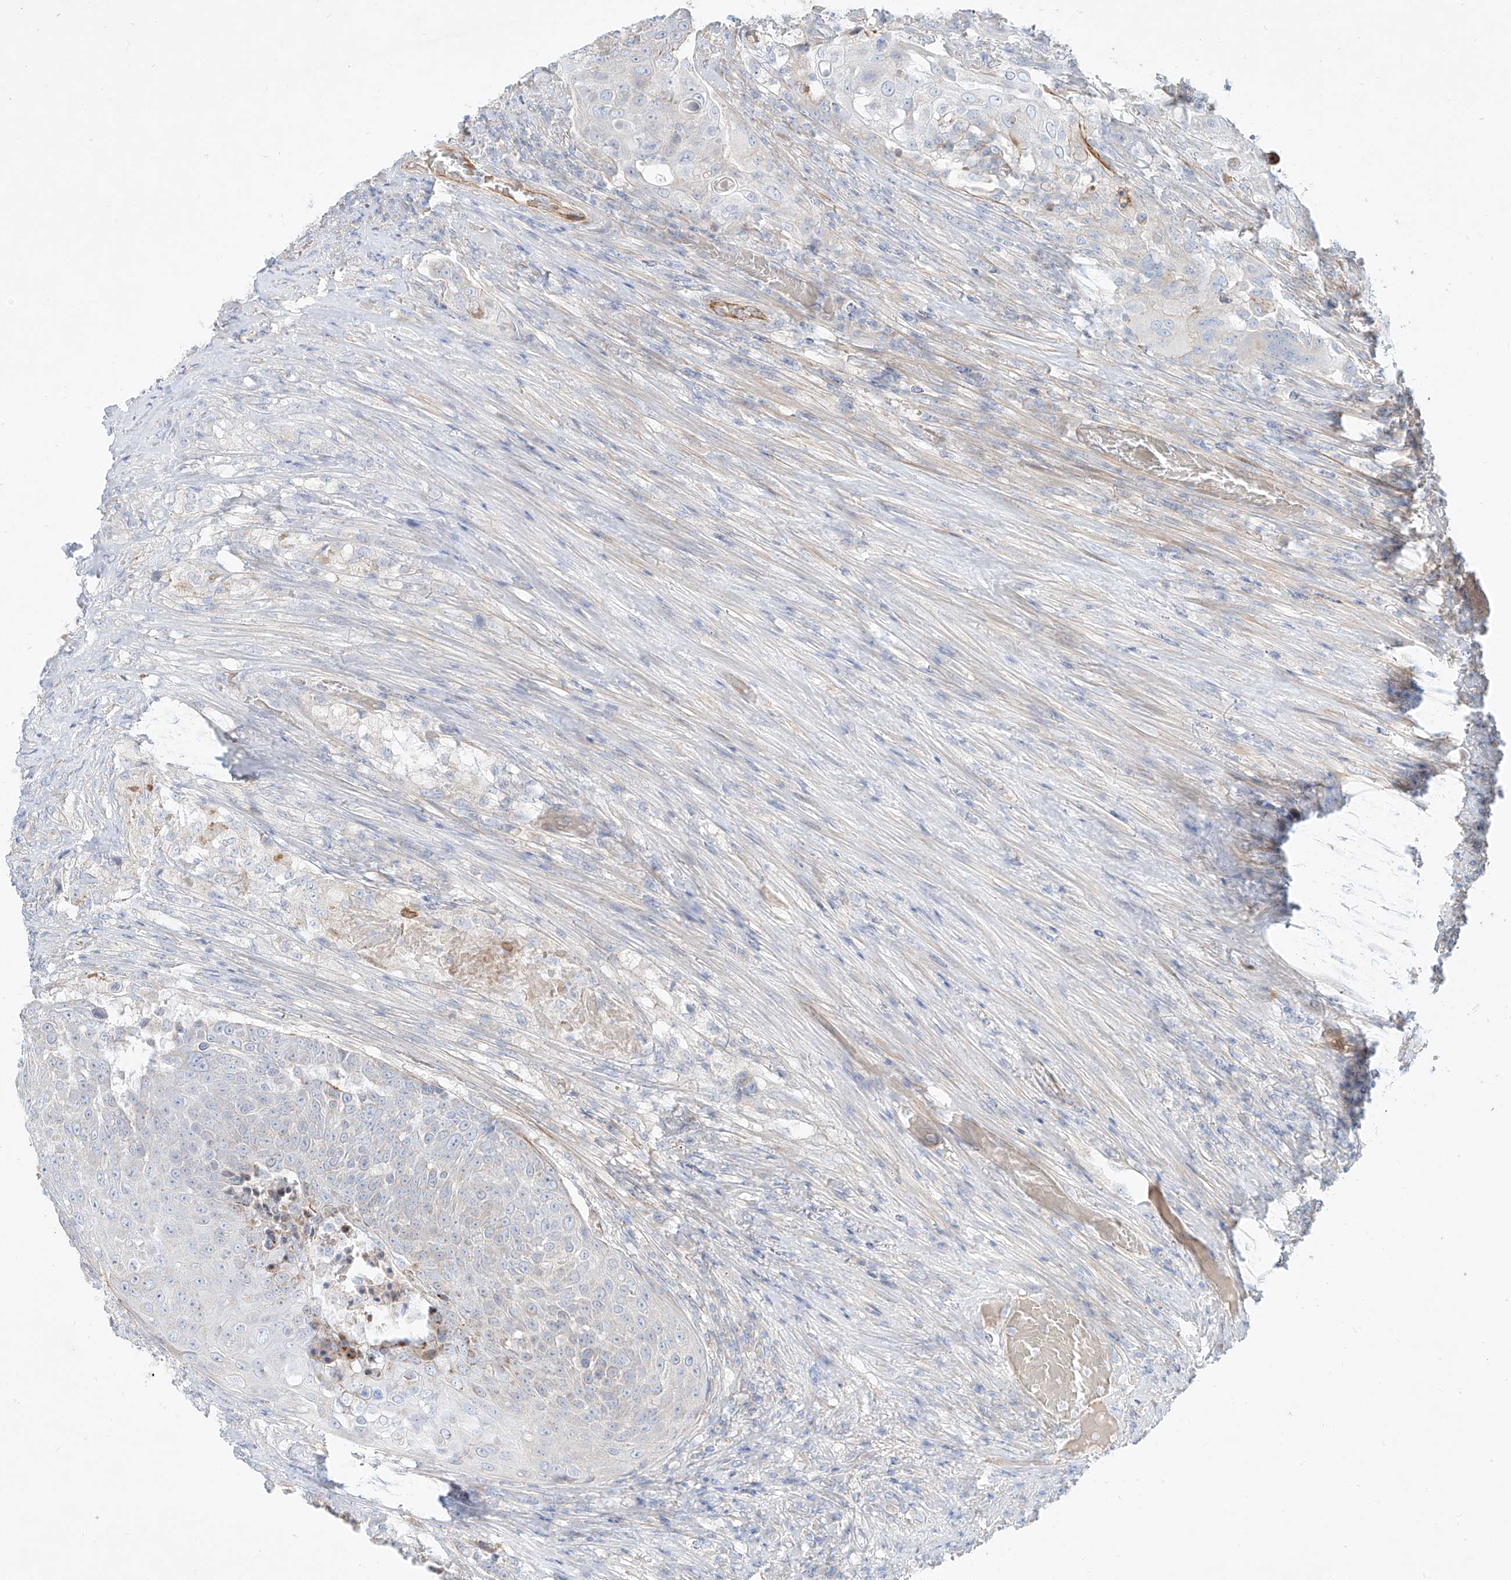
{"staining": {"intensity": "negative", "quantity": "none", "location": "none"}, "tissue": "urothelial cancer", "cell_type": "Tumor cells", "image_type": "cancer", "snomed": [{"axis": "morphology", "description": "Urothelial carcinoma, High grade"}, {"axis": "topography", "description": "Urinary bladder"}], "caption": "Protein analysis of urothelial carcinoma (high-grade) reveals no significant staining in tumor cells.", "gene": "AJM1", "patient": {"sex": "female", "age": 63}}